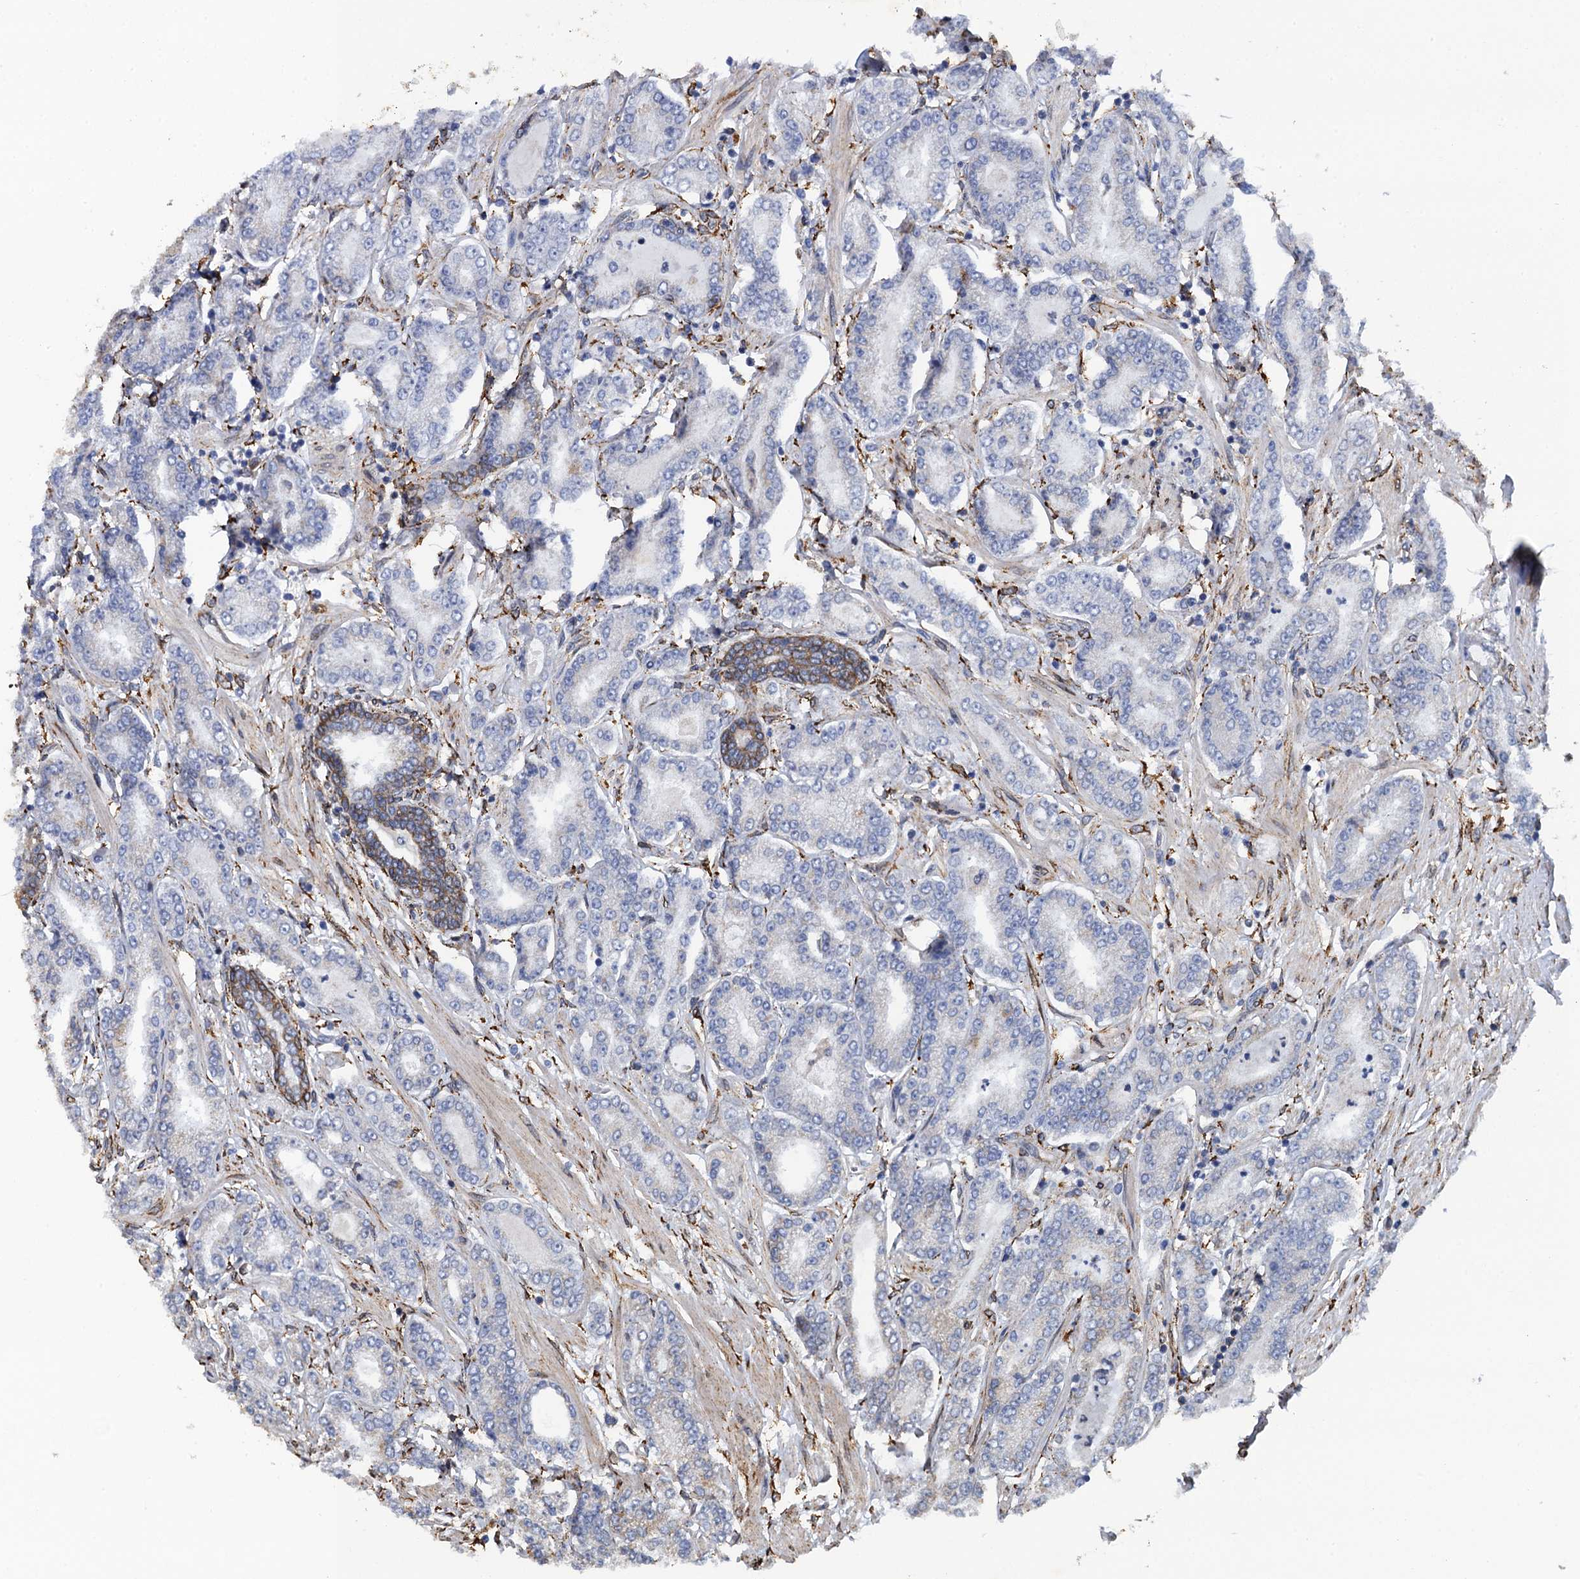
{"staining": {"intensity": "negative", "quantity": "none", "location": "none"}, "tissue": "prostate cancer", "cell_type": "Tumor cells", "image_type": "cancer", "snomed": [{"axis": "morphology", "description": "Adenocarcinoma, Low grade"}, {"axis": "topography", "description": "Prostate"}], "caption": "Tumor cells are negative for protein expression in human prostate low-grade adenocarcinoma.", "gene": "POGLUT3", "patient": {"sex": "male", "age": 63}}